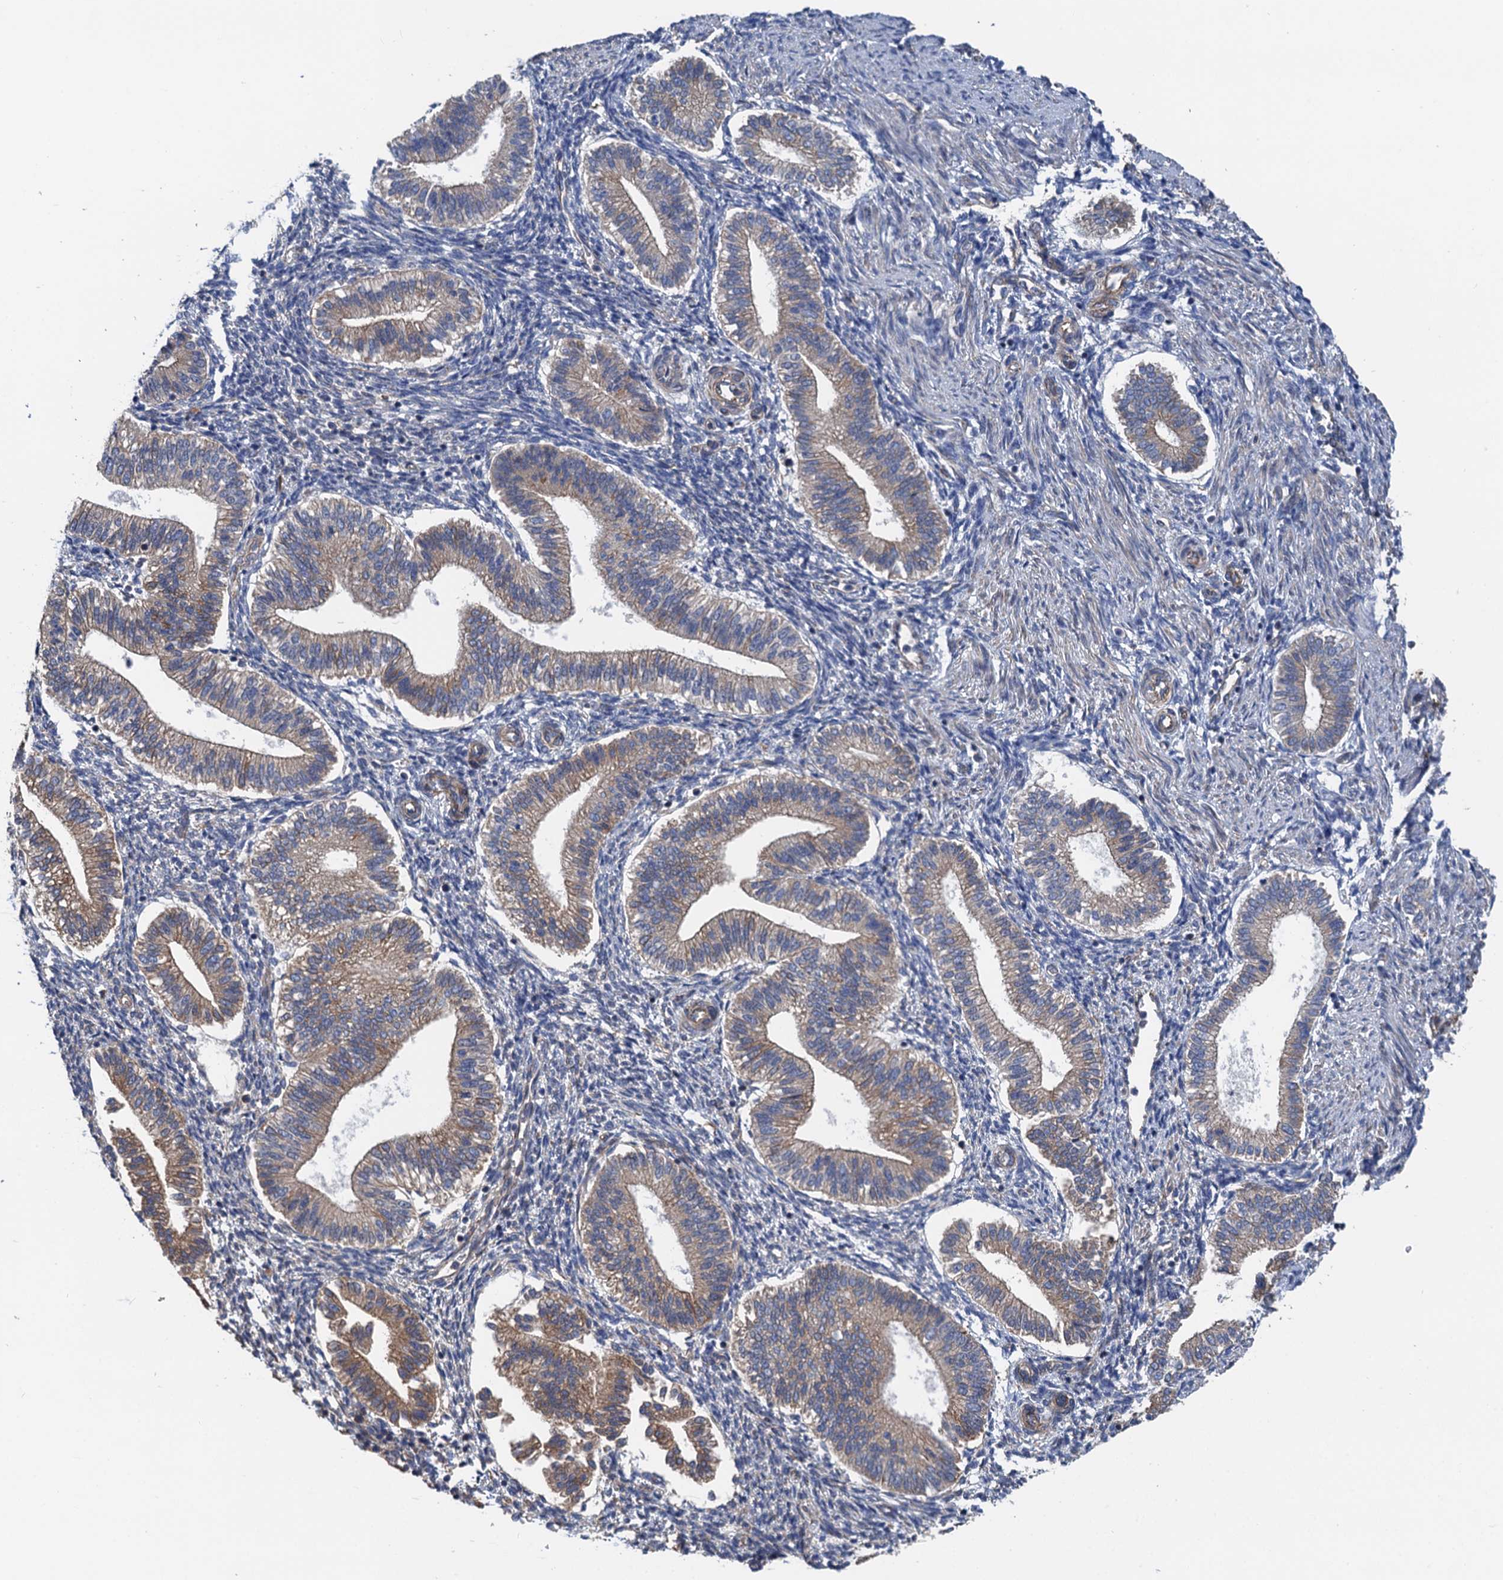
{"staining": {"intensity": "moderate", "quantity": "25%-75%", "location": "cytoplasmic/membranous"}, "tissue": "endometrium", "cell_type": "Cells in endometrial stroma", "image_type": "normal", "snomed": [{"axis": "morphology", "description": "Normal tissue, NOS"}, {"axis": "topography", "description": "Endometrium"}], "caption": "Cells in endometrial stroma reveal medium levels of moderate cytoplasmic/membranous expression in about 25%-75% of cells in benign endometrium.", "gene": "PJA2", "patient": {"sex": "female", "age": 25}}